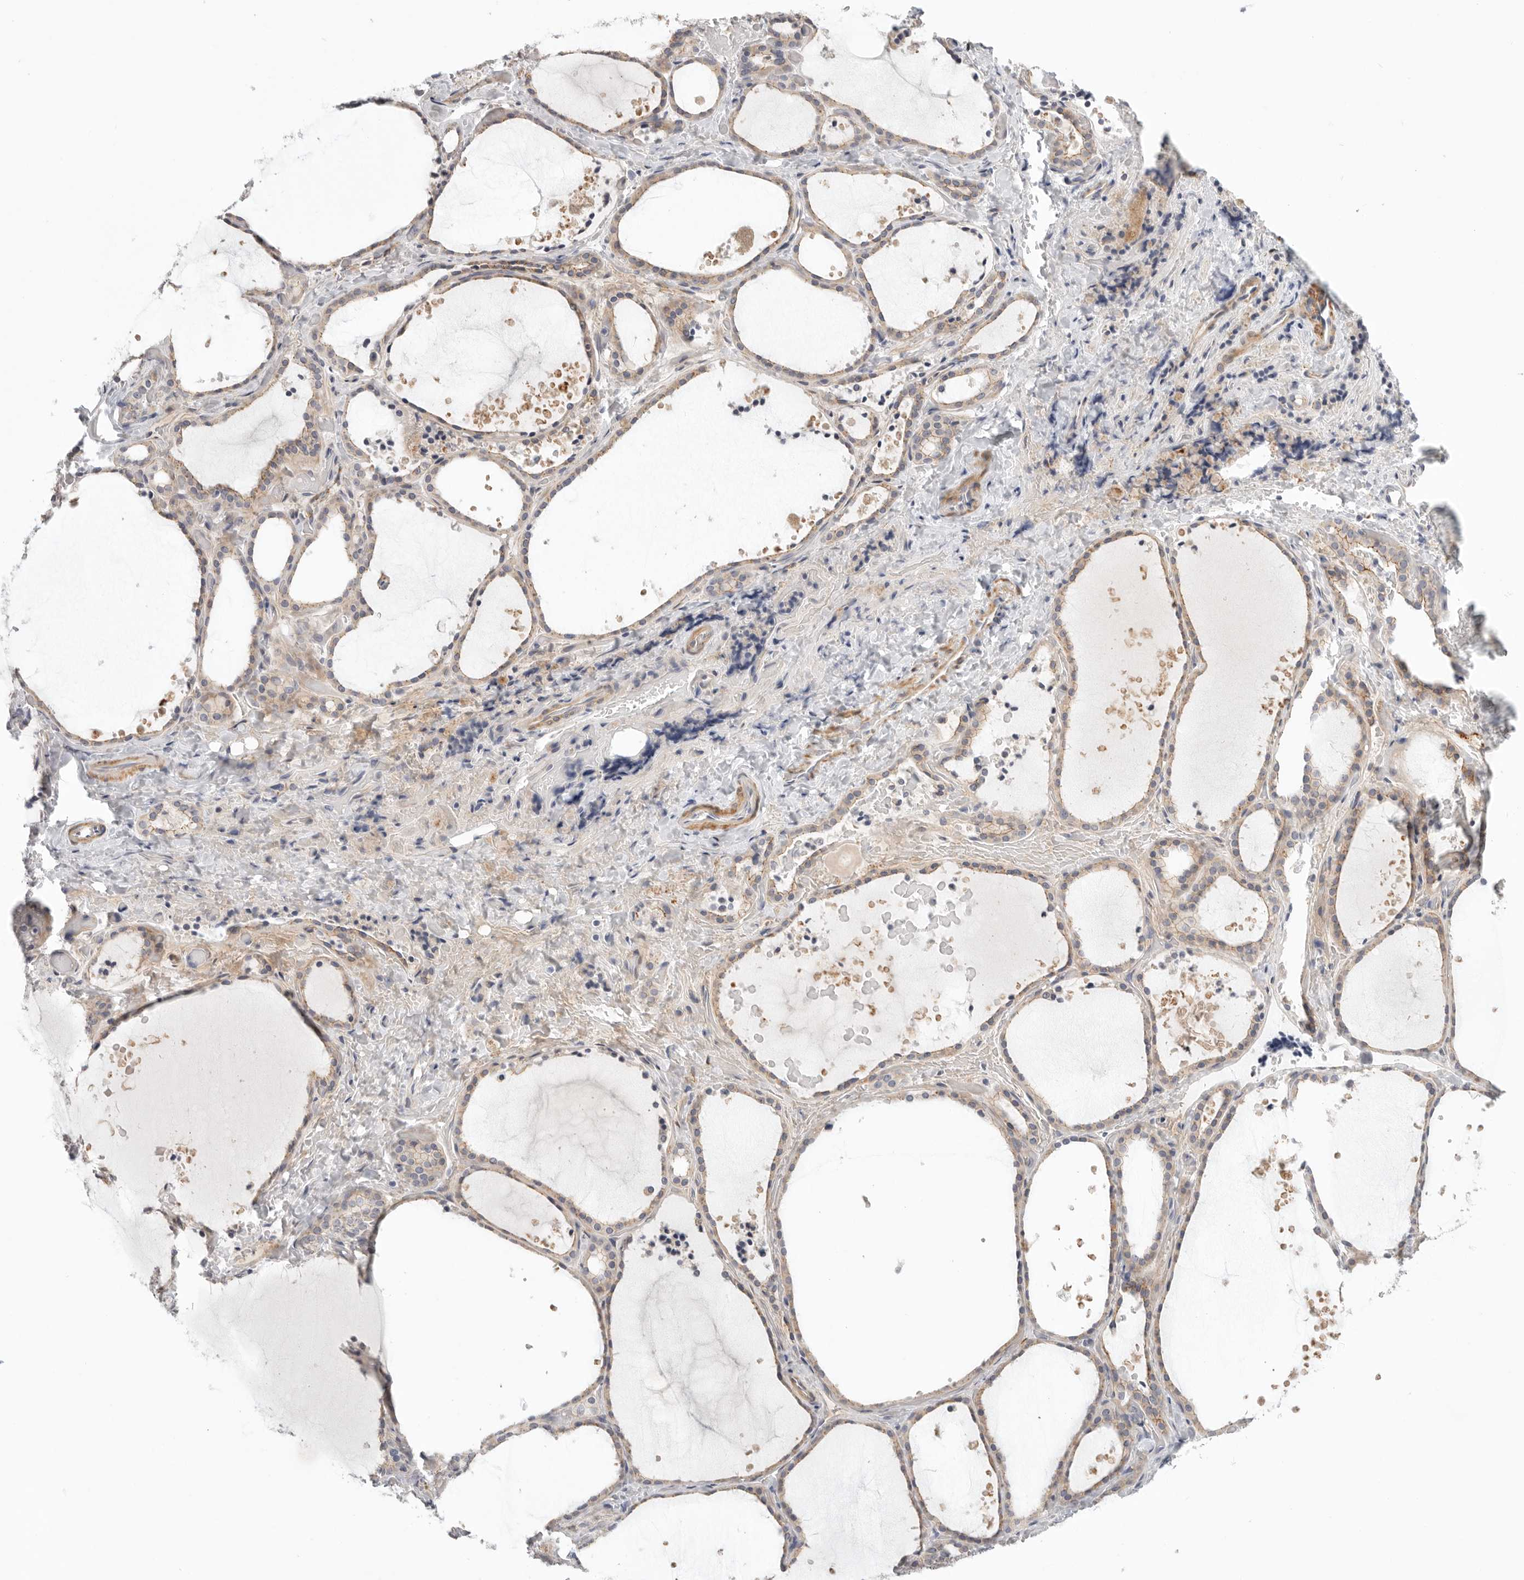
{"staining": {"intensity": "weak", "quantity": ">75%", "location": "cytoplasmic/membranous"}, "tissue": "thyroid gland", "cell_type": "Glandular cells", "image_type": "normal", "snomed": [{"axis": "morphology", "description": "Normal tissue, NOS"}, {"axis": "topography", "description": "Thyroid gland"}], "caption": "Immunohistochemistry (DAB (3,3'-diaminobenzidine)) staining of benign human thyroid gland demonstrates weak cytoplasmic/membranous protein positivity in about >75% of glandular cells.", "gene": "STAB2", "patient": {"sex": "female", "age": 44}}